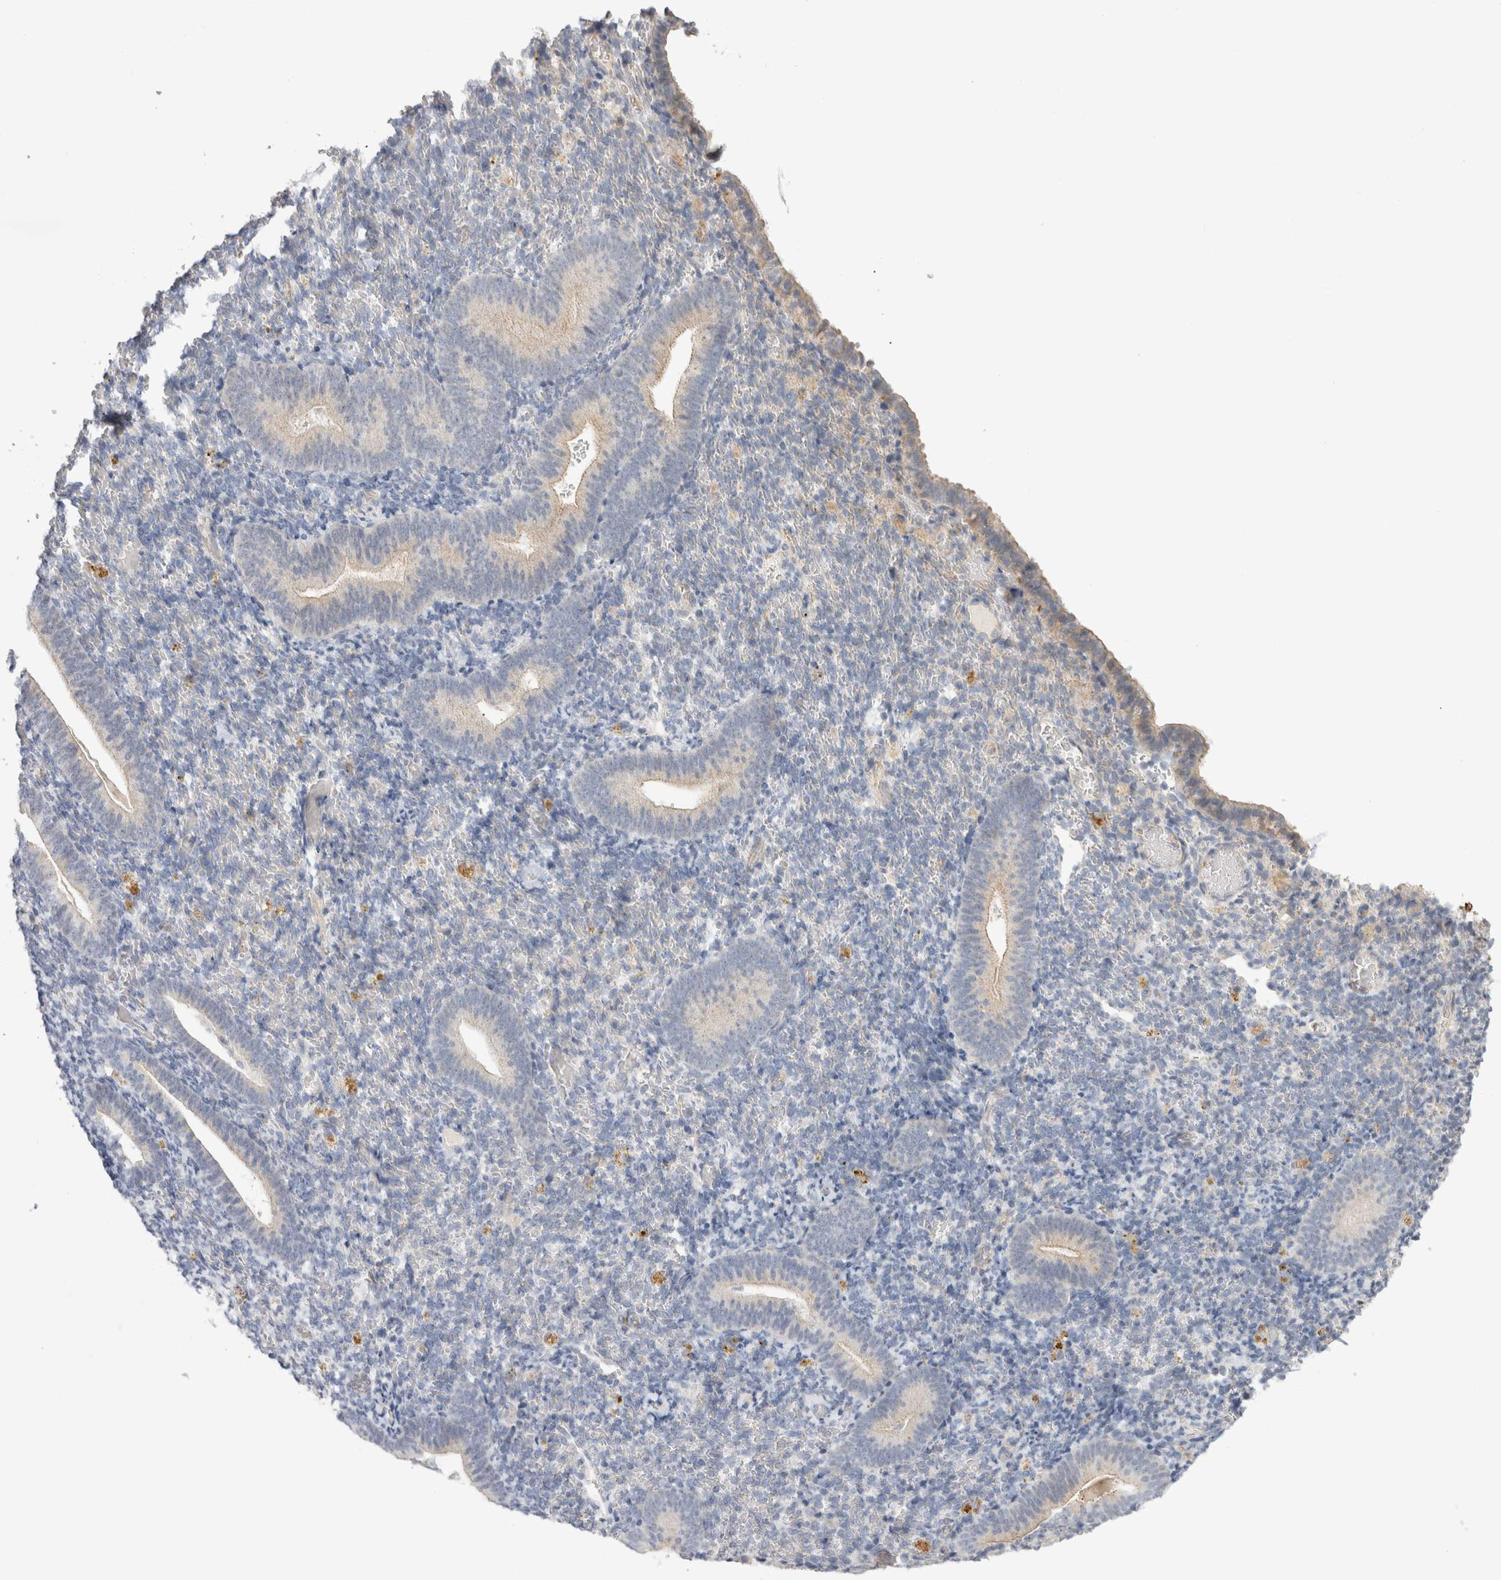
{"staining": {"intensity": "negative", "quantity": "none", "location": "none"}, "tissue": "endometrium", "cell_type": "Cells in endometrial stroma", "image_type": "normal", "snomed": [{"axis": "morphology", "description": "Normal tissue, NOS"}, {"axis": "topography", "description": "Endometrium"}], "caption": "An IHC micrograph of normal endometrium is shown. There is no staining in cells in endometrial stroma of endometrium.", "gene": "AFP", "patient": {"sex": "female", "age": 51}}